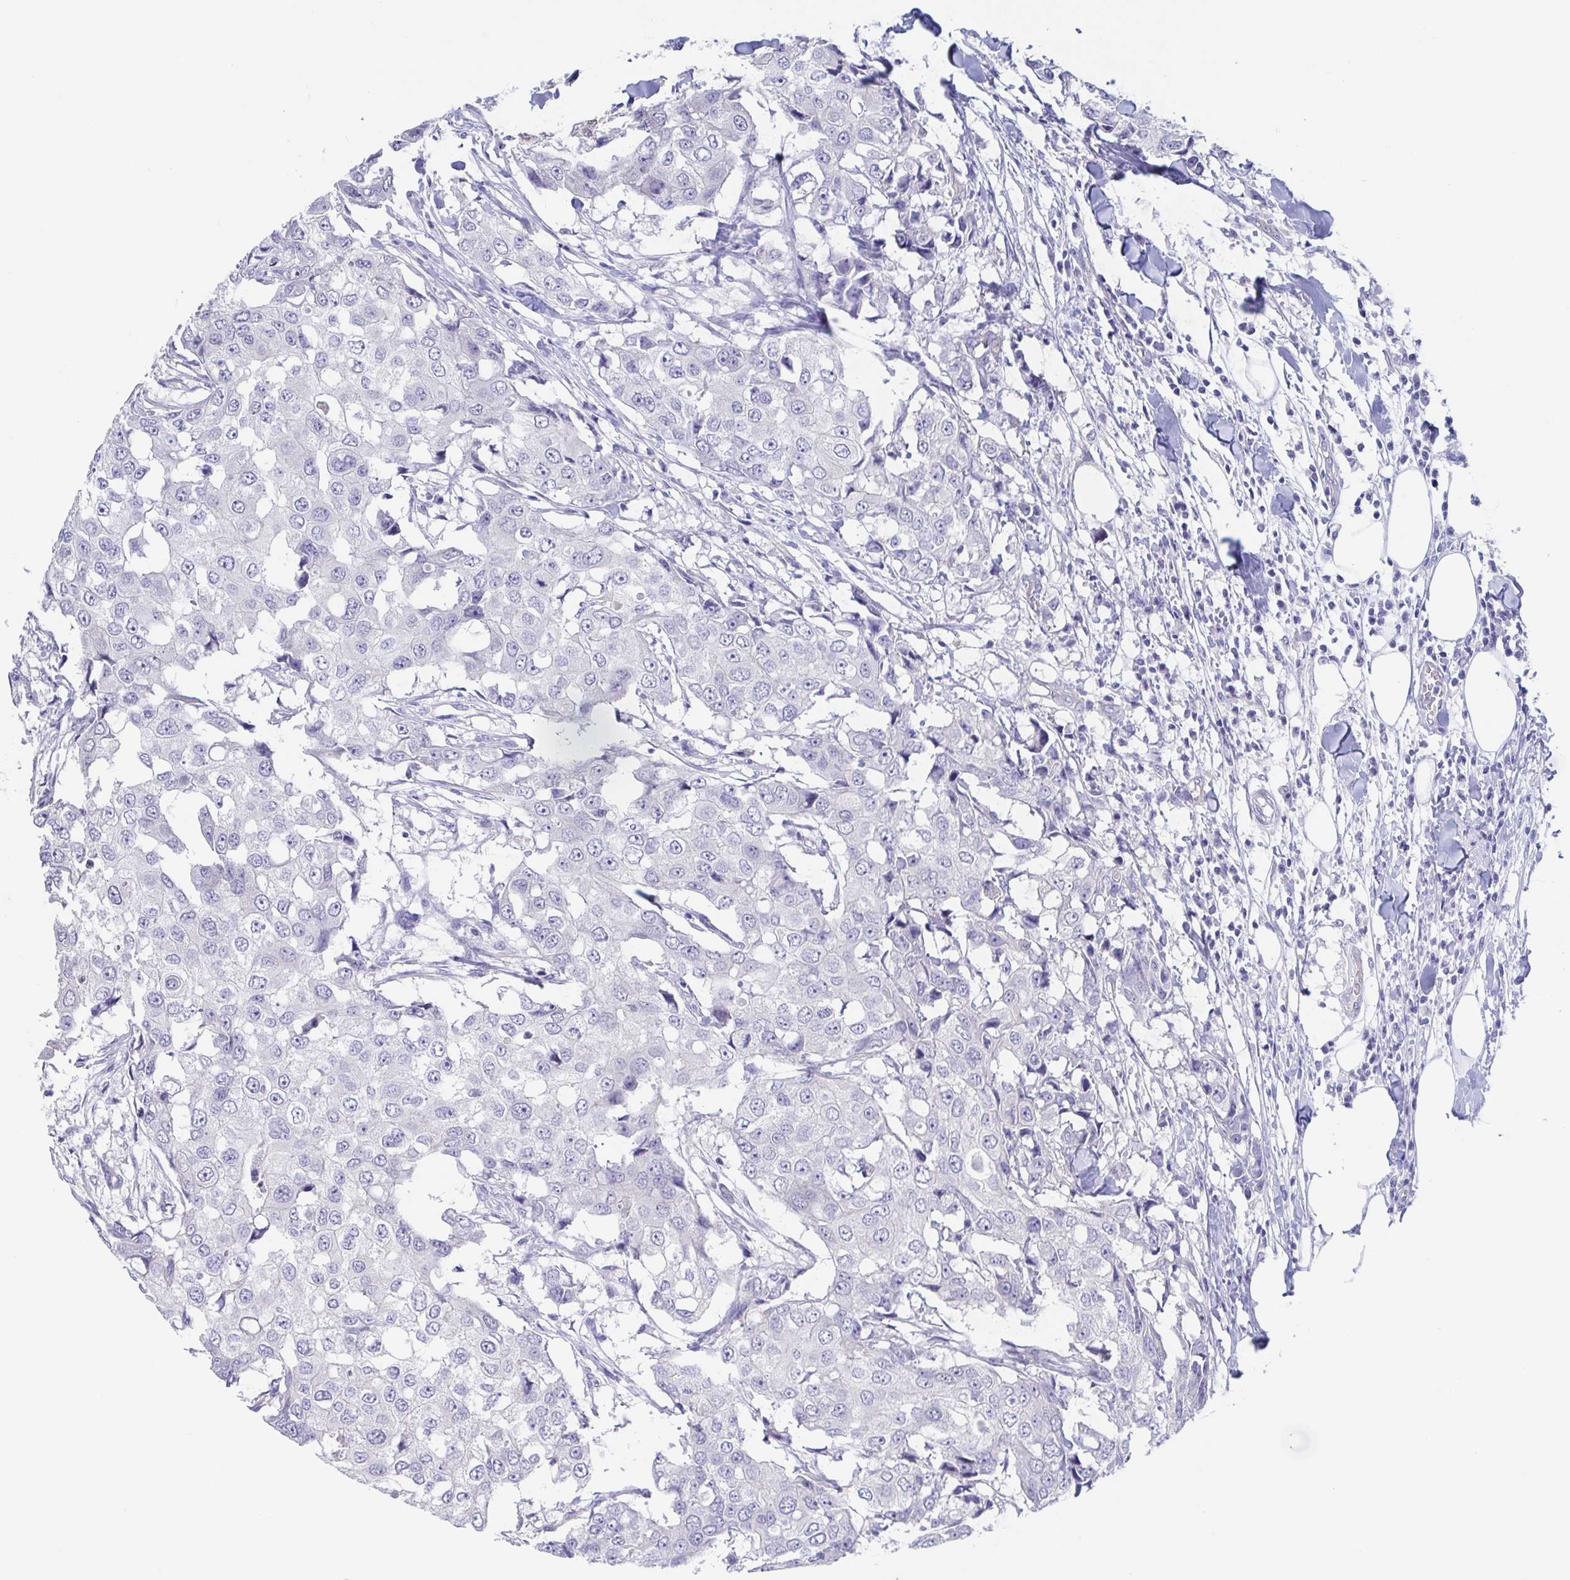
{"staining": {"intensity": "negative", "quantity": "none", "location": "none"}, "tissue": "breast cancer", "cell_type": "Tumor cells", "image_type": "cancer", "snomed": [{"axis": "morphology", "description": "Duct carcinoma"}, {"axis": "topography", "description": "Breast"}], "caption": "There is no significant positivity in tumor cells of breast cancer.", "gene": "TEX12", "patient": {"sex": "female", "age": 27}}